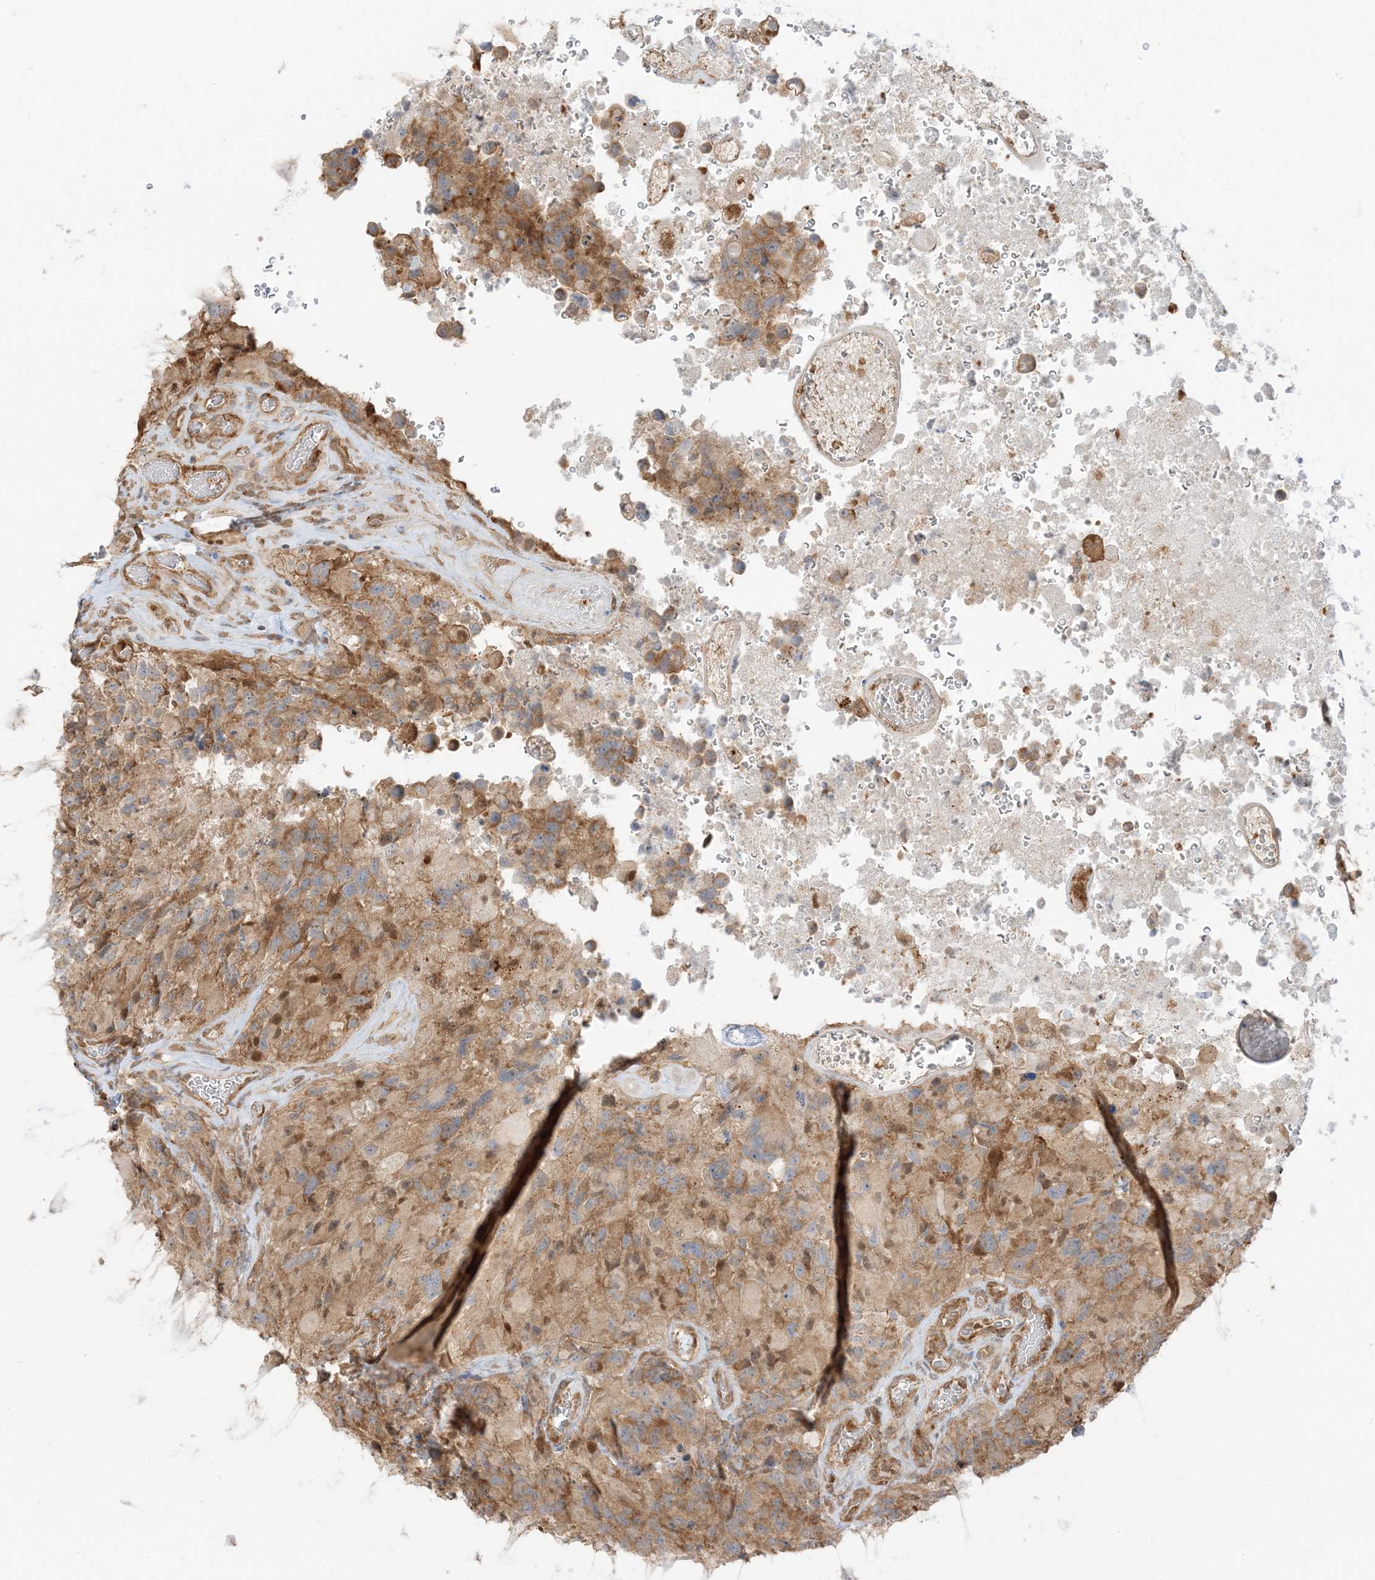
{"staining": {"intensity": "negative", "quantity": "none", "location": "none"}, "tissue": "glioma", "cell_type": "Tumor cells", "image_type": "cancer", "snomed": [{"axis": "morphology", "description": "Glioma, malignant, High grade"}, {"axis": "topography", "description": "Brain"}], "caption": "IHC photomicrograph of neoplastic tissue: glioma stained with DAB (3,3'-diaminobenzidine) displays no significant protein positivity in tumor cells.", "gene": "UBAP2L", "patient": {"sex": "male", "age": 69}}